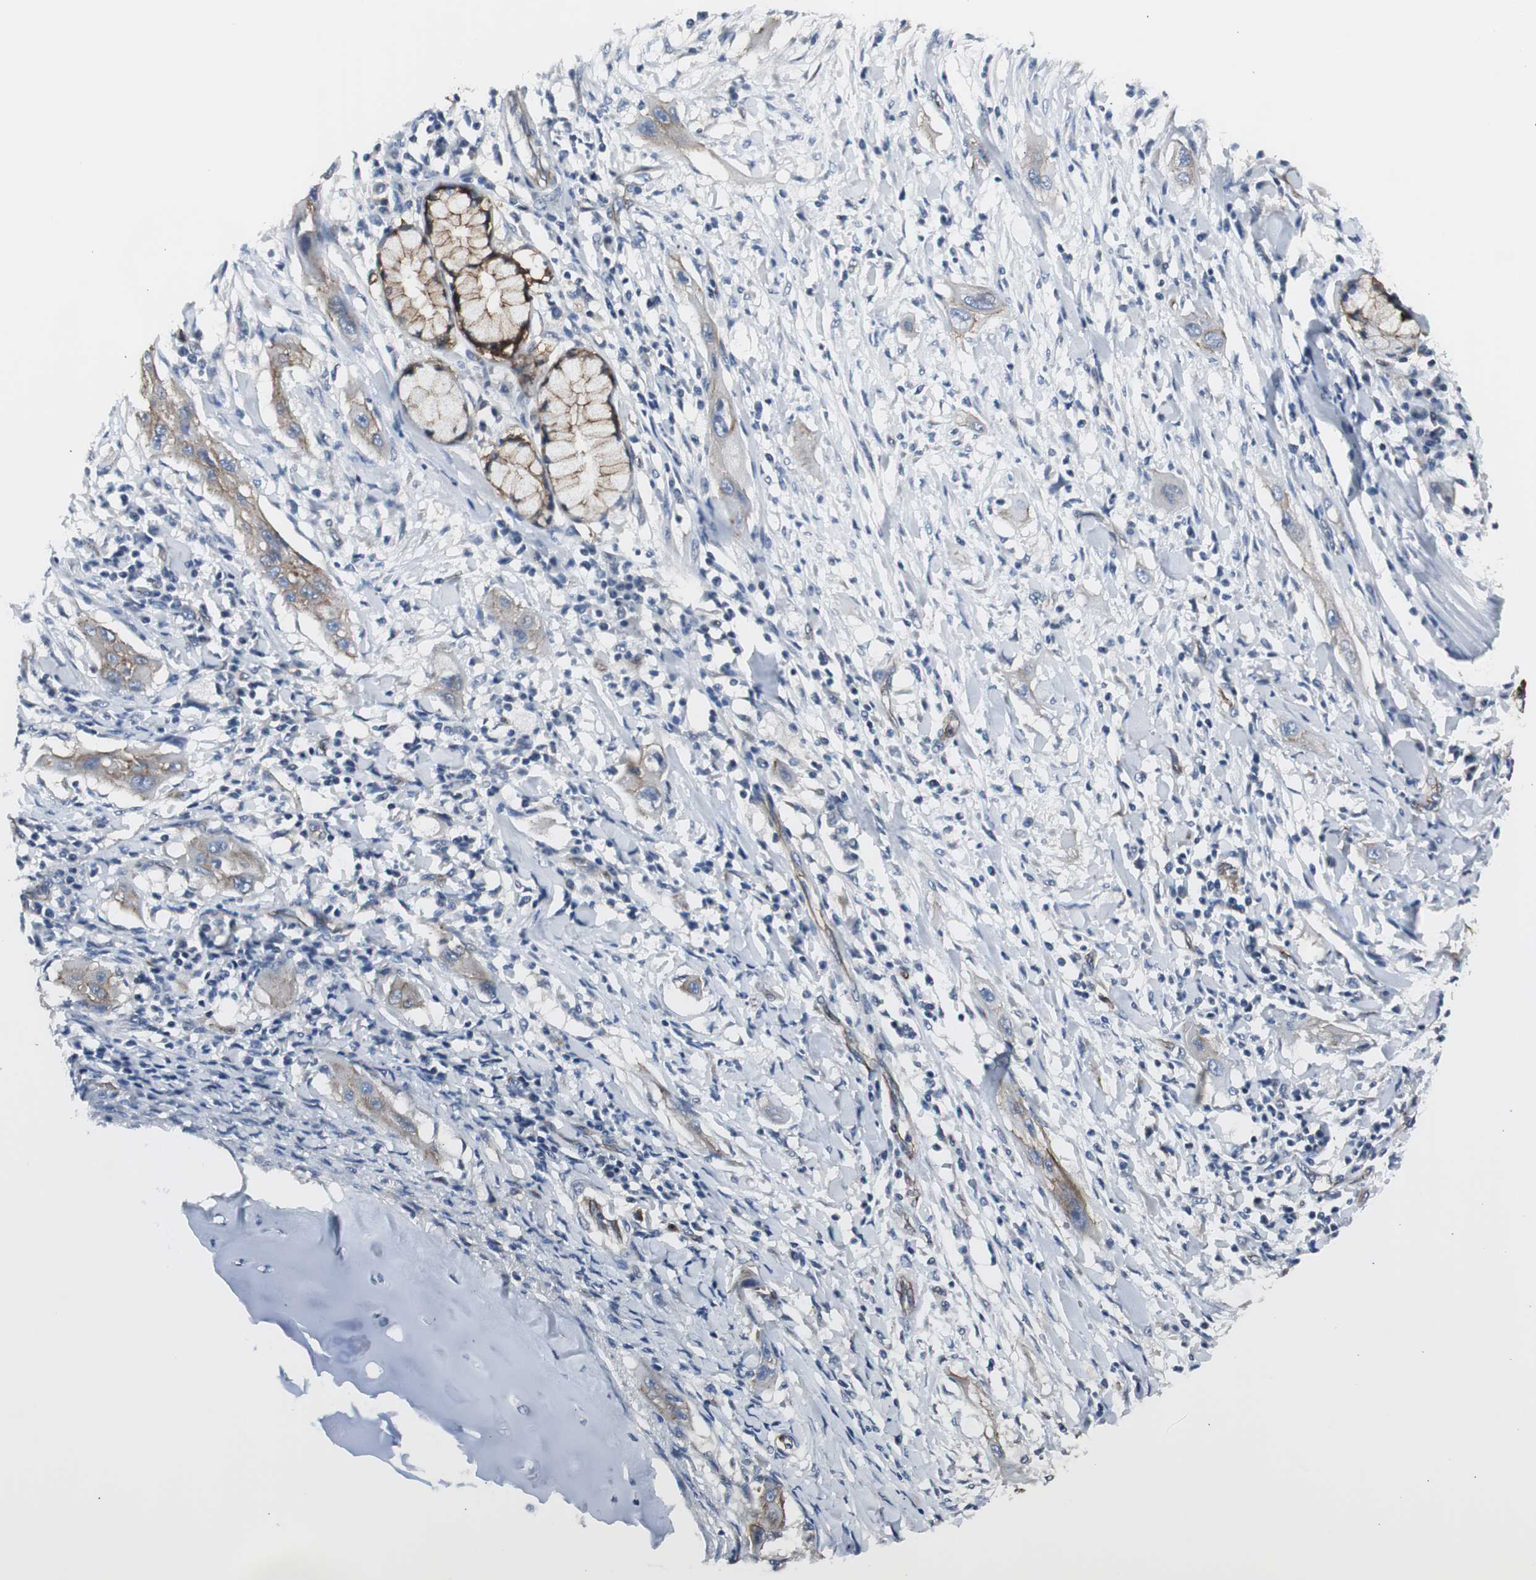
{"staining": {"intensity": "moderate", "quantity": ">75%", "location": "cytoplasmic/membranous"}, "tissue": "lung cancer", "cell_type": "Tumor cells", "image_type": "cancer", "snomed": [{"axis": "morphology", "description": "Squamous cell carcinoma, NOS"}, {"axis": "topography", "description": "Lung"}], "caption": "Tumor cells exhibit medium levels of moderate cytoplasmic/membranous positivity in approximately >75% of cells in squamous cell carcinoma (lung).", "gene": "STXBP4", "patient": {"sex": "female", "age": 47}}